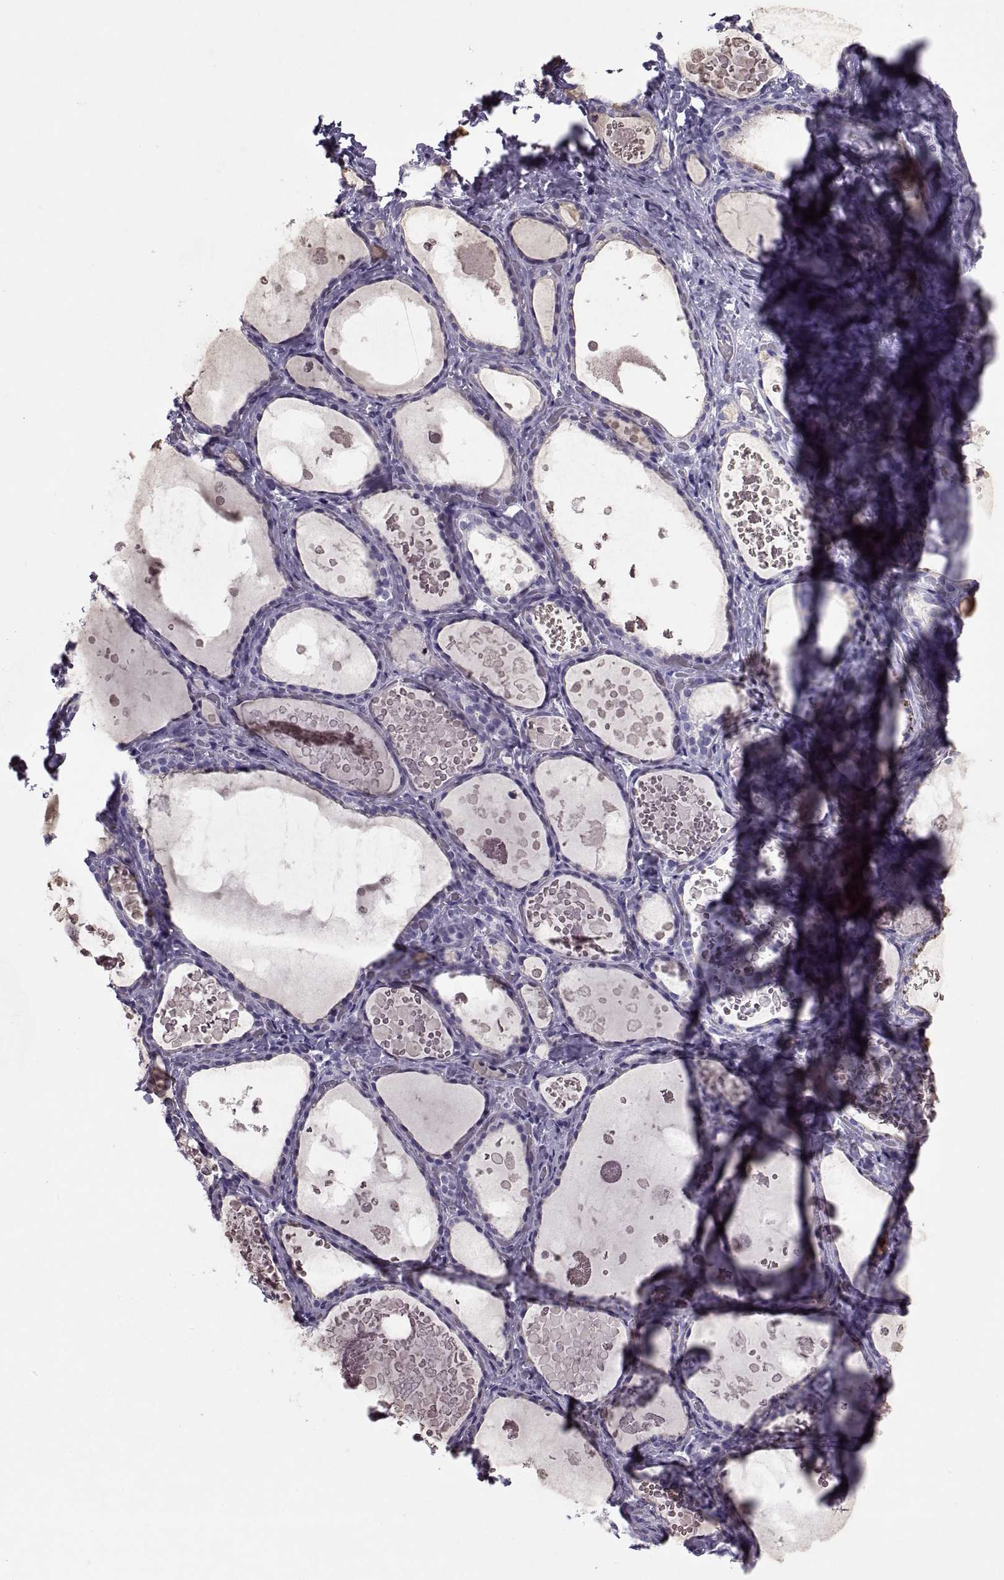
{"staining": {"intensity": "negative", "quantity": "none", "location": "none"}, "tissue": "thyroid gland", "cell_type": "Glandular cells", "image_type": "normal", "snomed": [{"axis": "morphology", "description": "Normal tissue, NOS"}, {"axis": "topography", "description": "Thyroid gland"}], "caption": "High power microscopy micrograph of an immunohistochemistry histopathology image of unremarkable thyroid gland, revealing no significant staining in glandular cells. (Stains: DAB immunohistochemistry (IHC) with hematoxylin counter stain, Microscopy: brightfield microscopy at high magnification).", "gene": "RLBP1", "patient": {"sex": "female", "age": 56}}